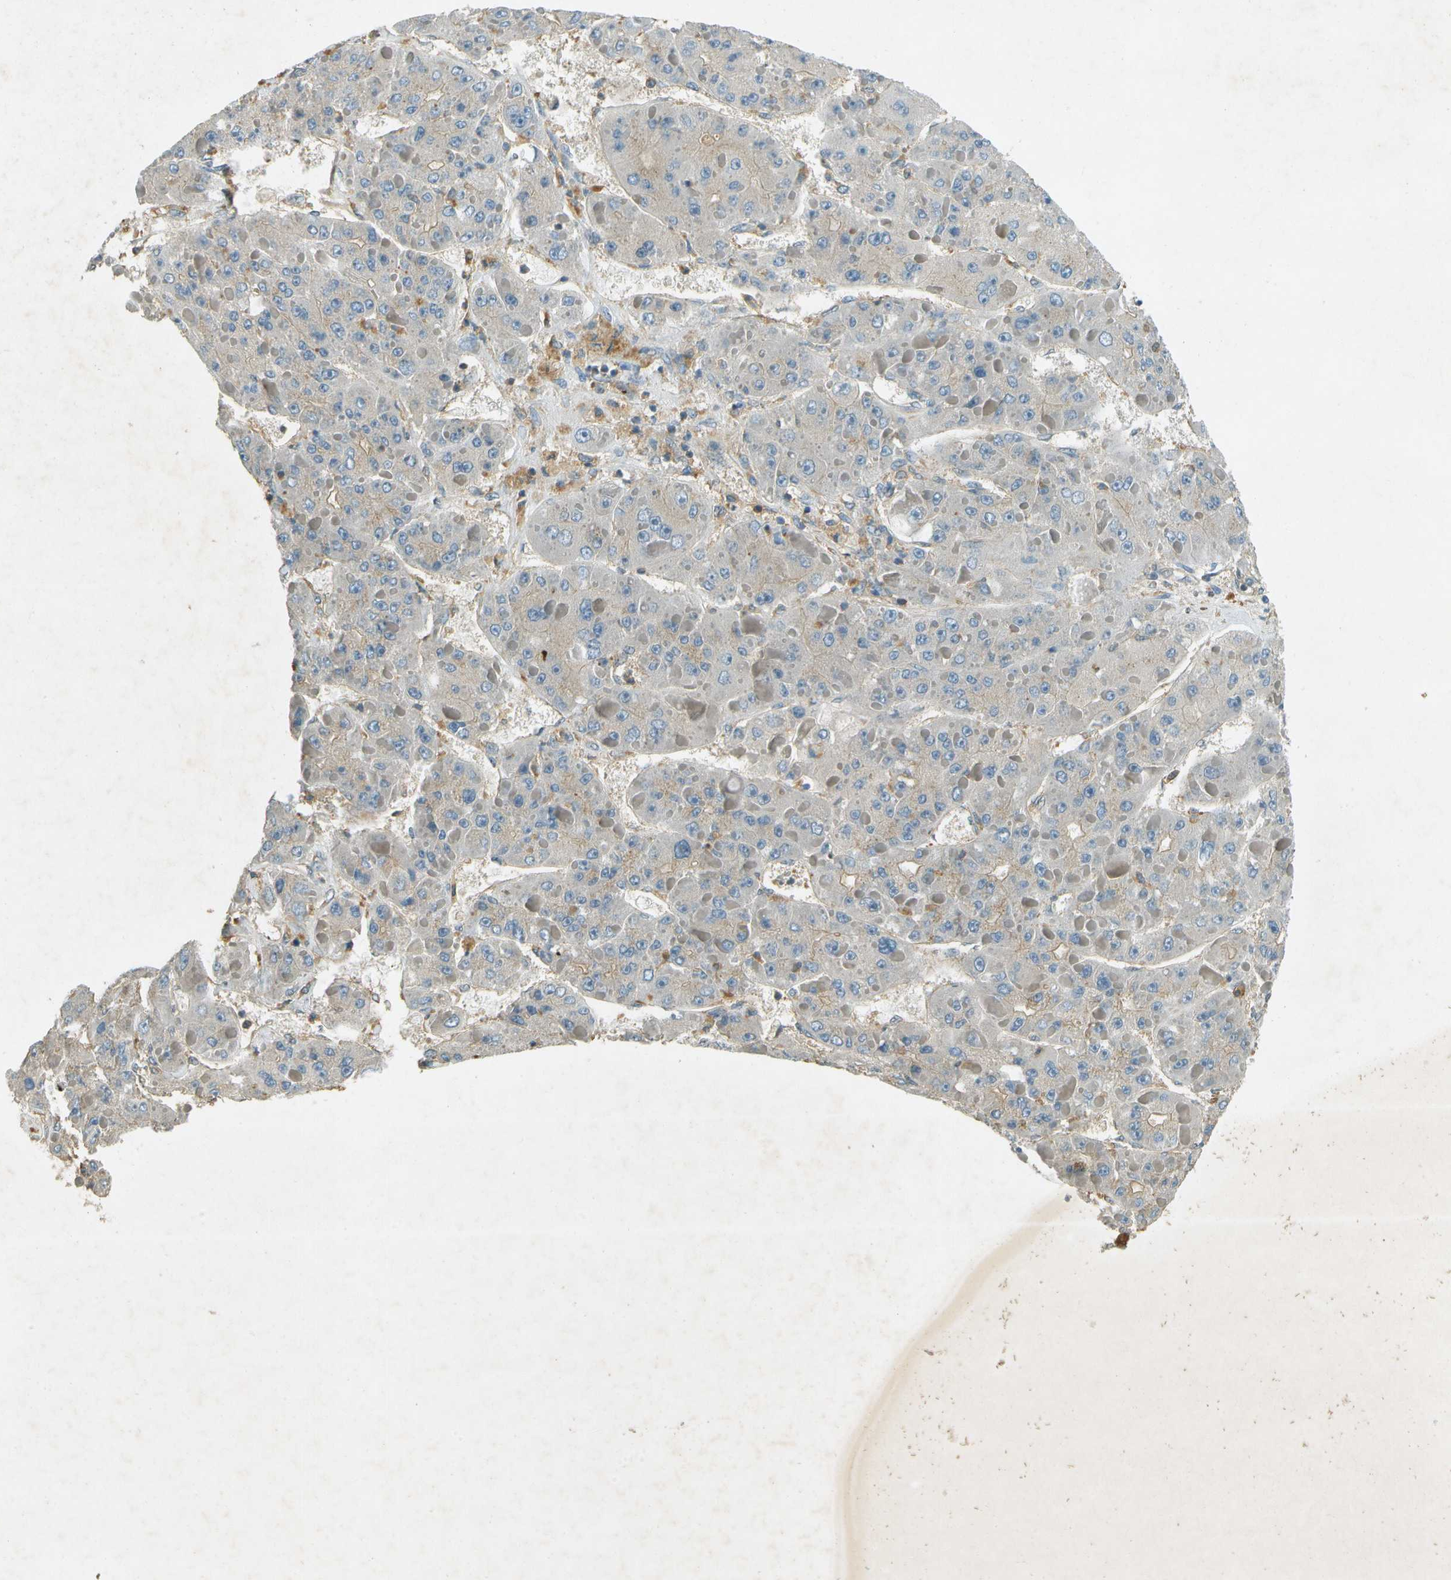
{"staining": {"intensity": "negative", "quantity": "none", "location": "none"}, "tissue": "liver cancer", "cell_type": "Tumor cells", "image_type": "cancer", "snomed": [{"axis": "morphology", "description": "Carcinoma, Hepatocellular, NOS"}, {"axis": "topography", "description": "Liver"}], "caption": "Protein analysis of liver hepatocellular carcinoma exhibits no significant positivity in tumor cells.", "gene": "NUDT4", "patient": {"sex": "female", "age": 73}}